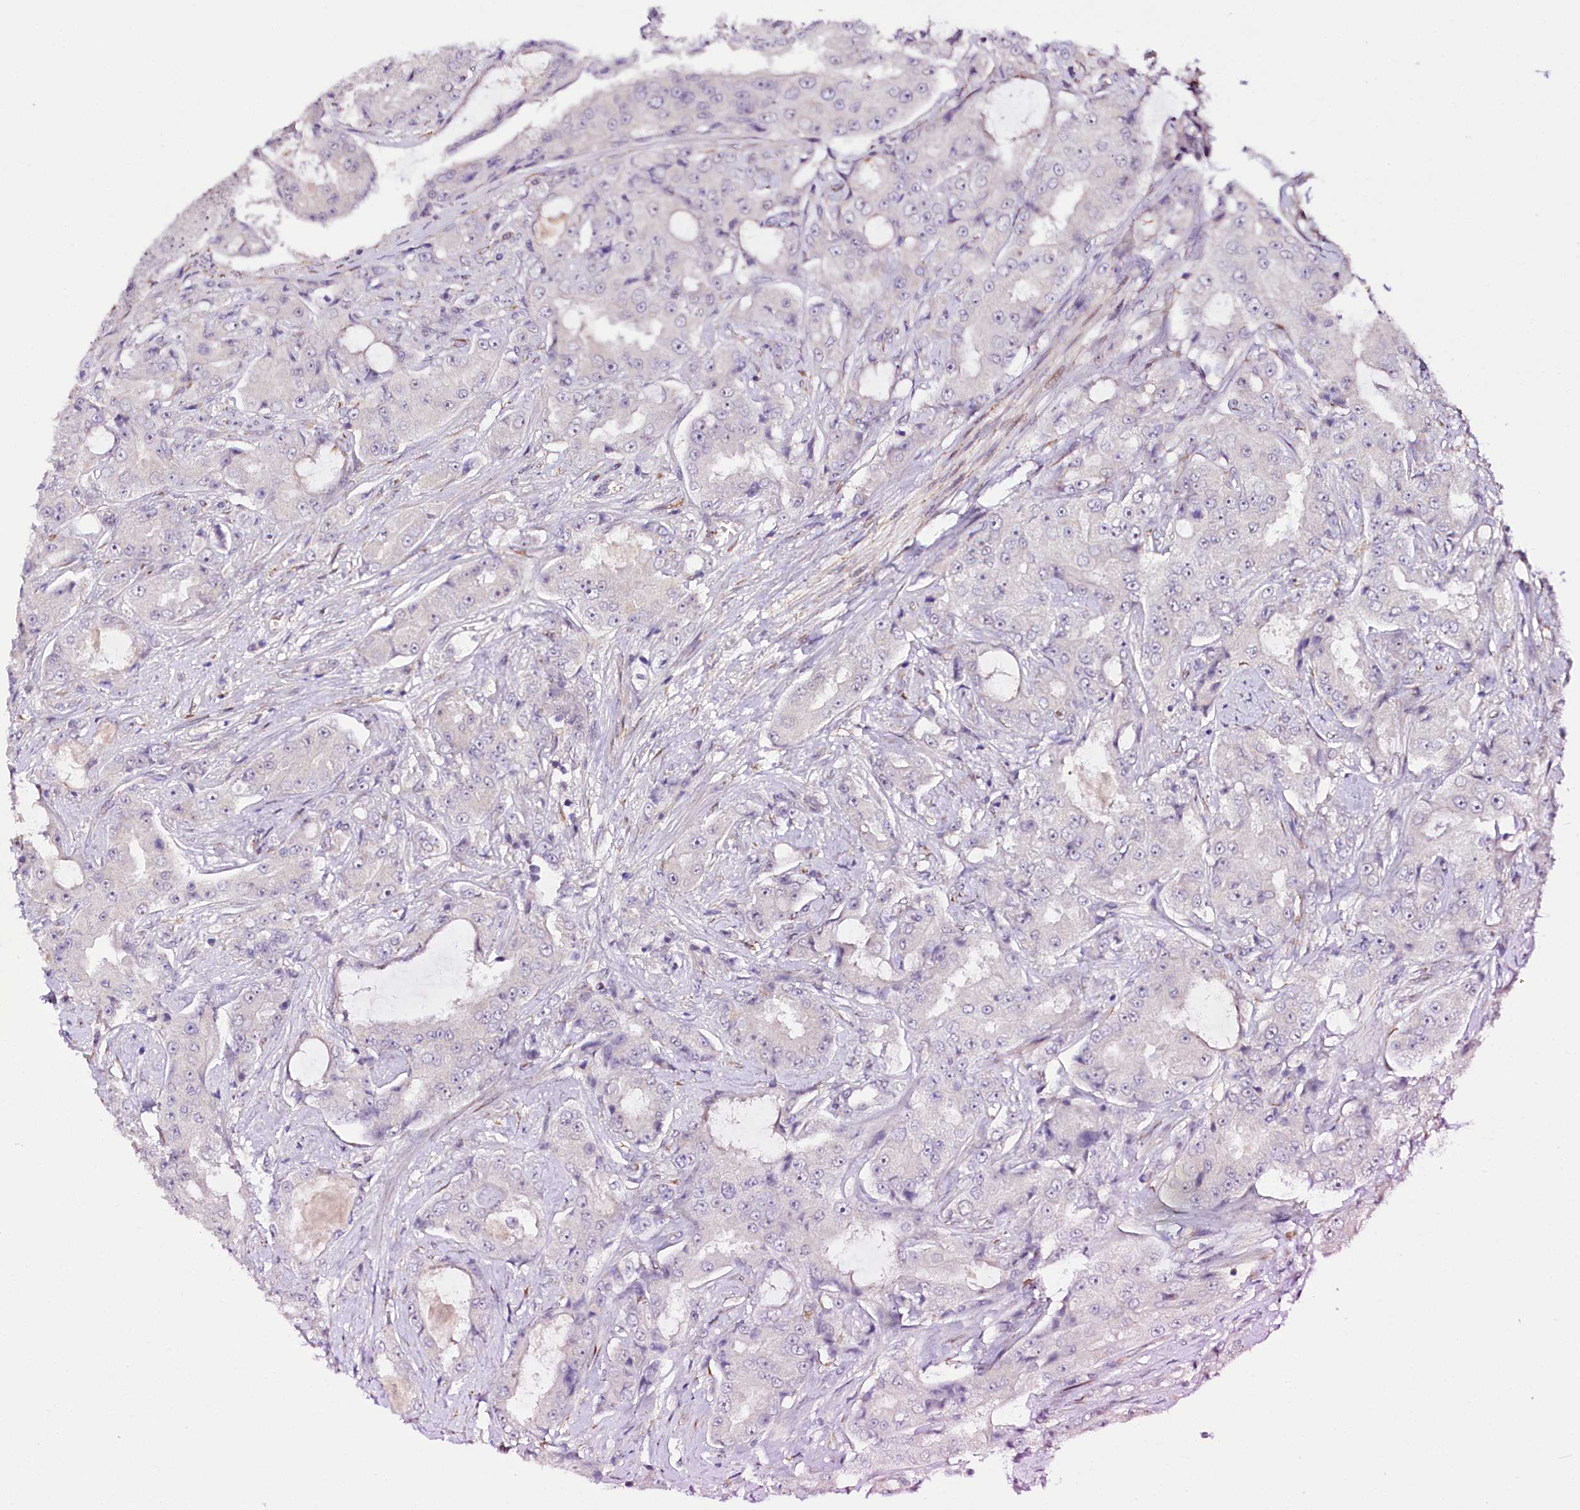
{"staining": {"intensity": "negative", "quantity": "none", "location": "none"}, "tissue": "prostate cancer", "cell_type": "Tumor cells", "image_type": "cancer", "snomed": [{"axis": "morphology", "description": "Adenocarcinoma, High grade"}, {"axis": "topography", "description": "Prostate"}], "caption": "DAB immunohistochemical staining of human prostate cancer displays no significant expression in tumor cells. (Stains: DAB (3,3'-diaminobenzidine) immunohistochemistry (IHC) with hematoxylin counter stain, Microscopy: brightfield microscopy at high magnification).", "gene": "CUTC", "patient": {"sex": "male", "age": 73}}